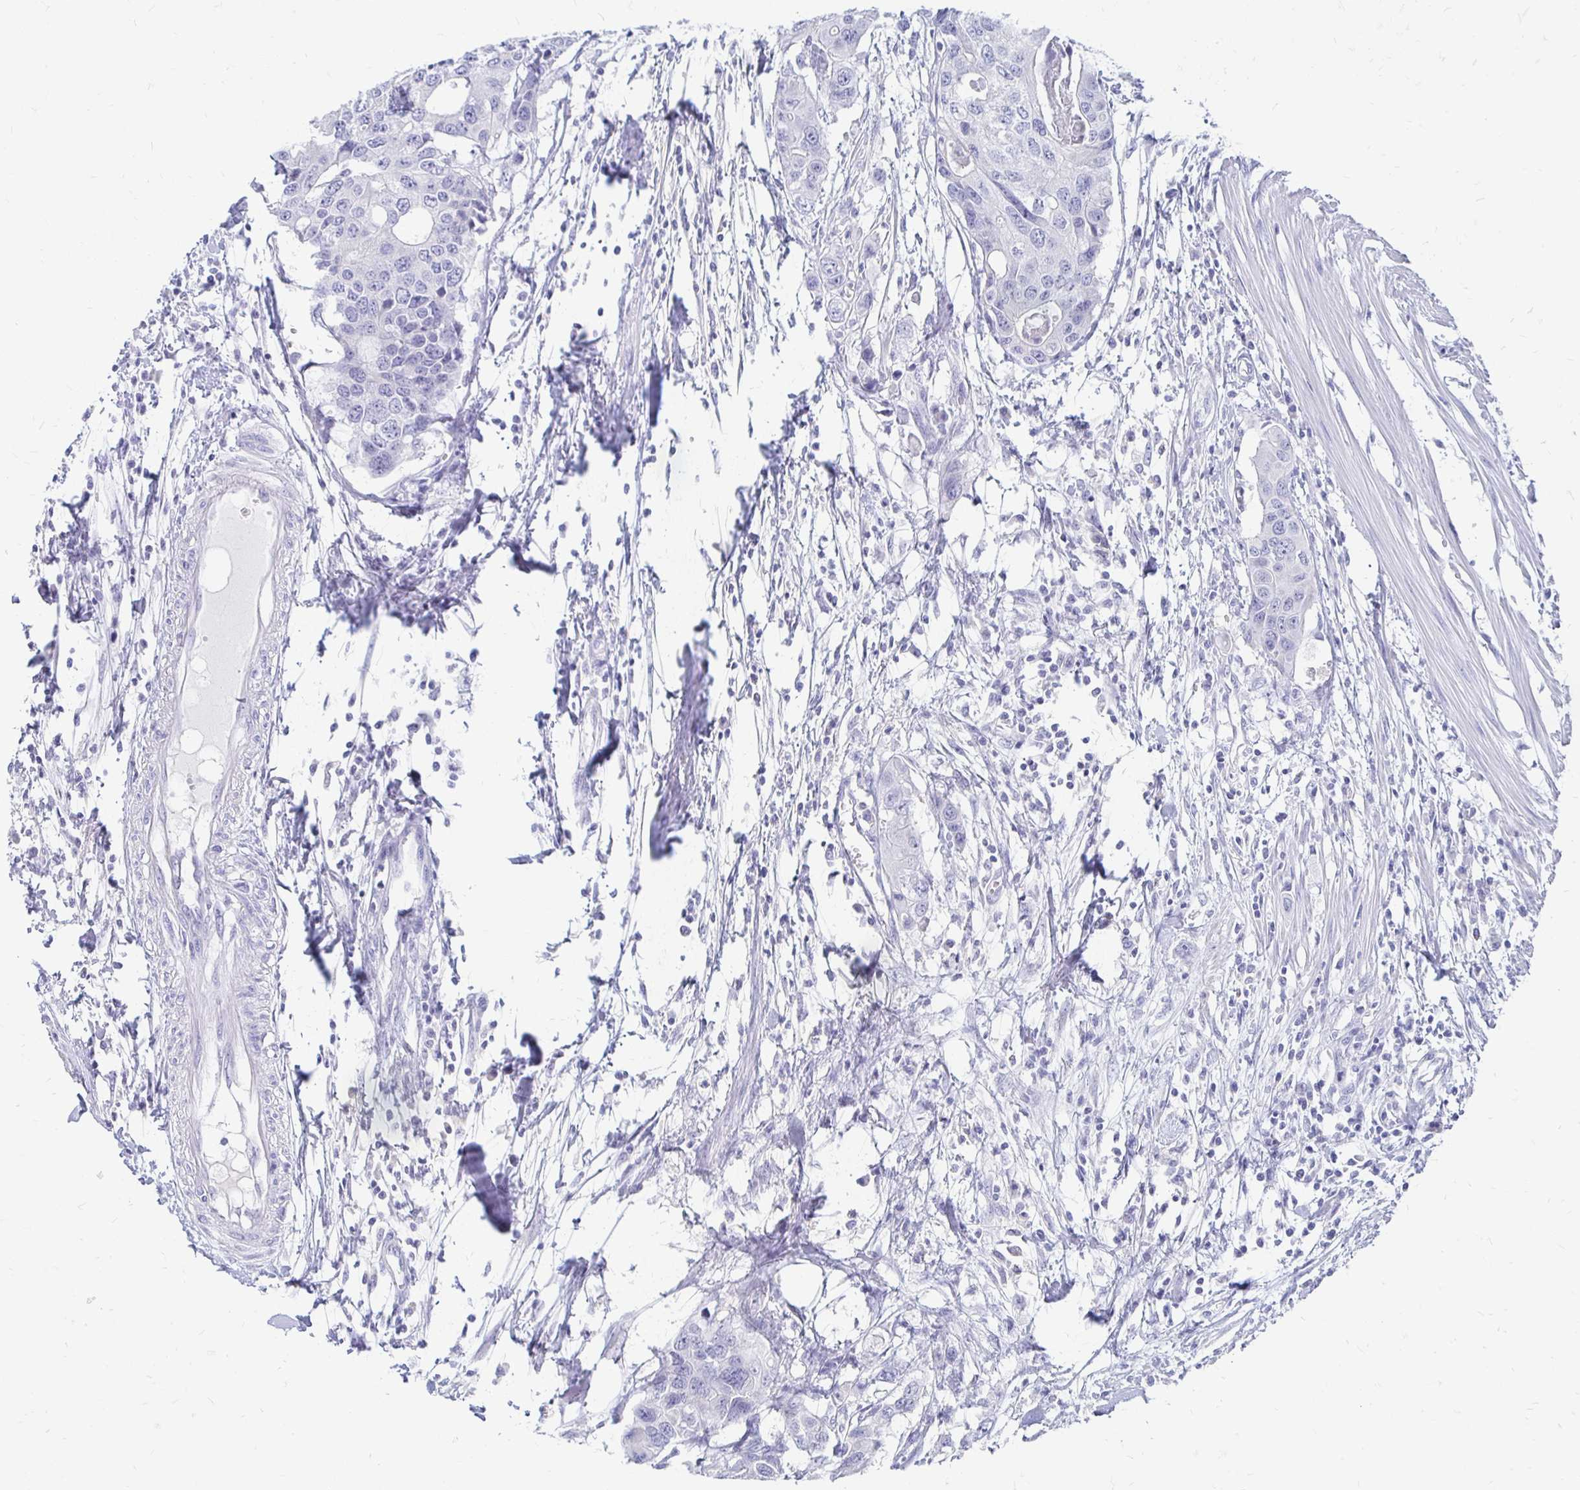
{"staining": {"intensity": "negative", "quantity": "none", "location": "none"}, "tissue": "colorectal cancer", "cell_type": "Tumor cells", "image_type": "cancer", "snomed": [{"axis": "morphology", "description": "Adenocarcinoma, NOS"}, {"axis": "topography", "description": "Colon"}], "caption": "Colorectal cancer was stained to show a protein in brown. There is no significant positivity in tumor cells.", "gene": "PEG10", "patient": {"sex": "male", "age": 77}}